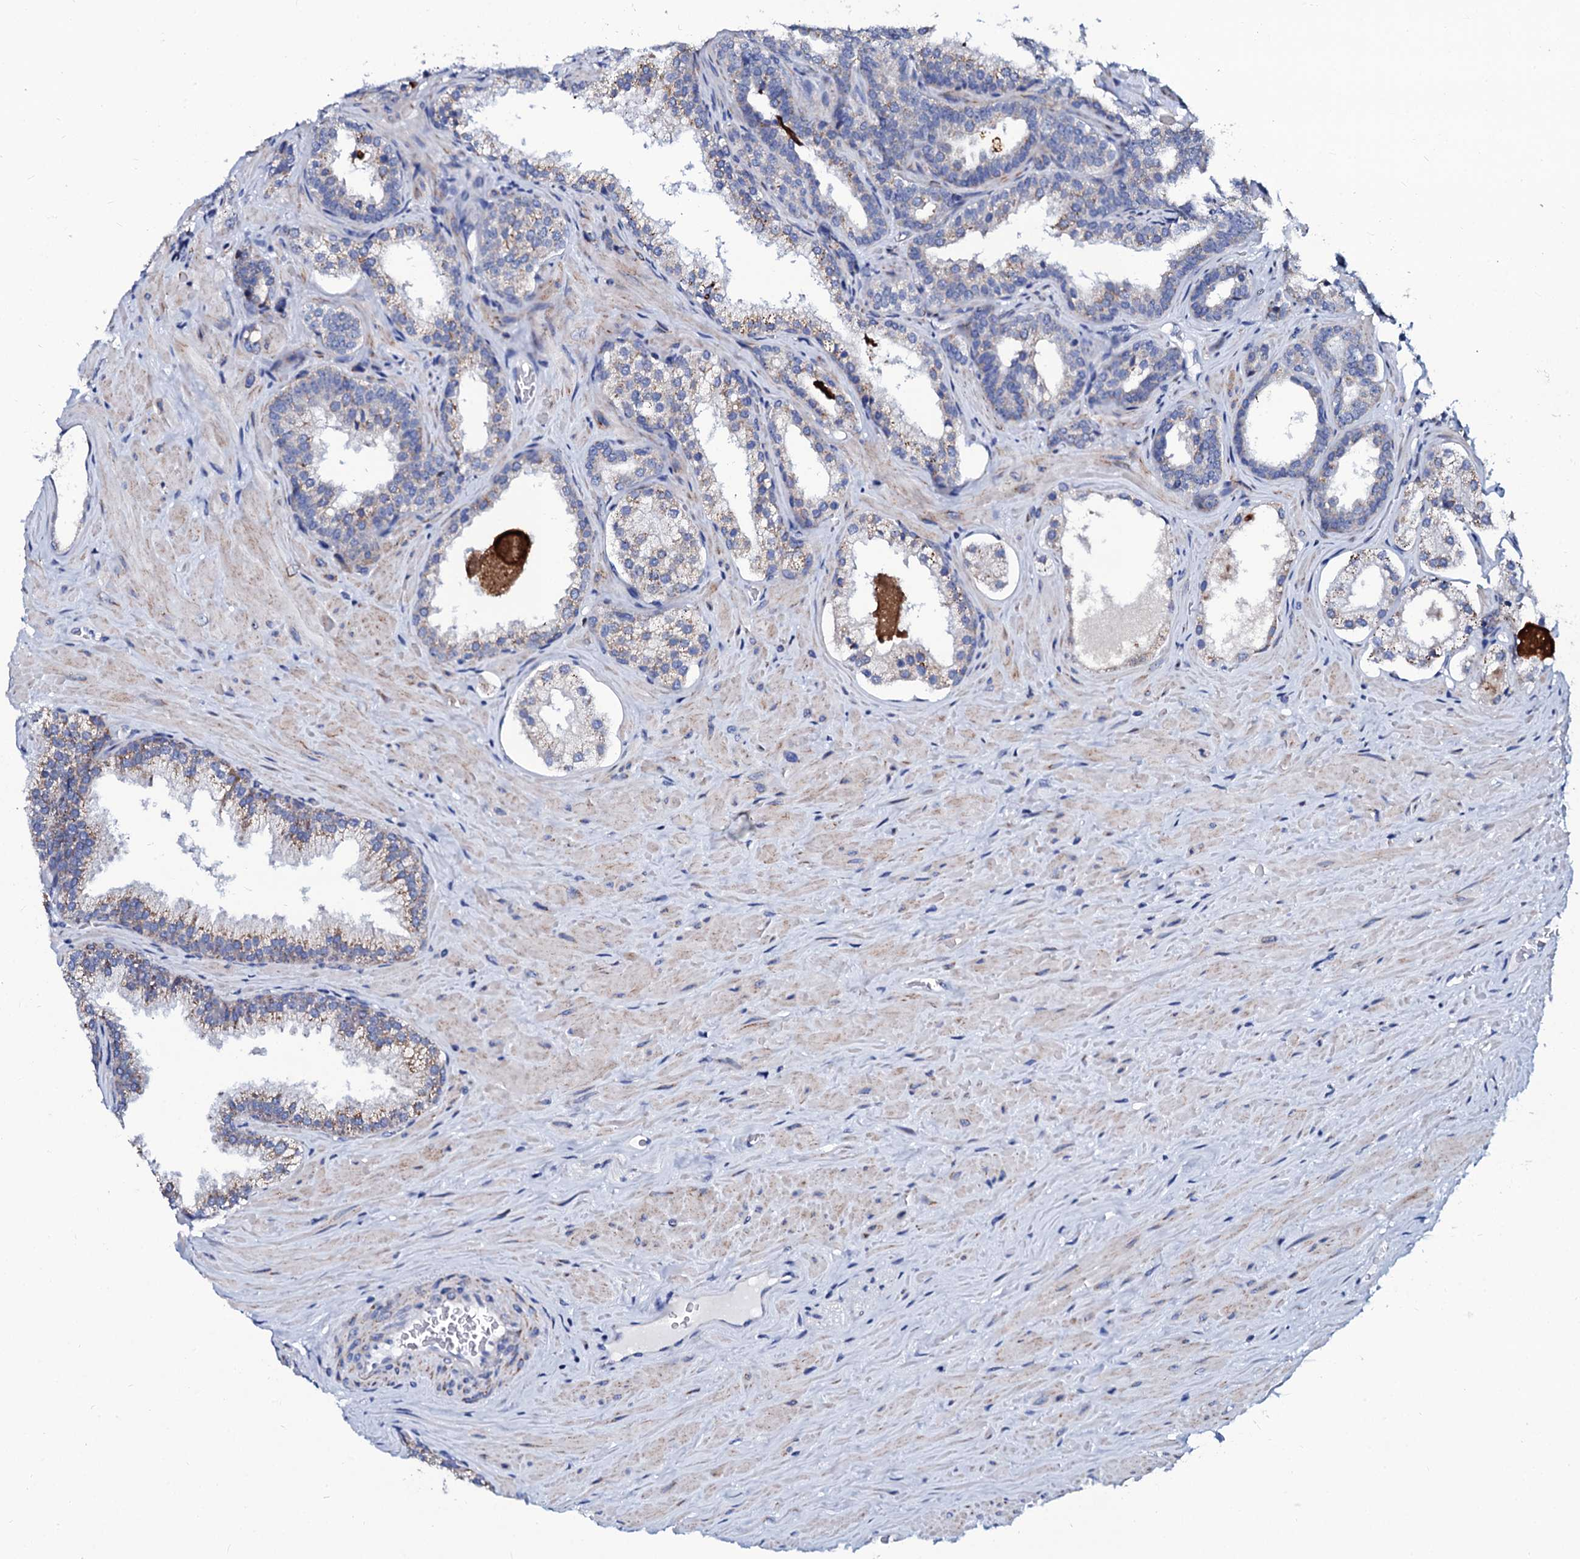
{"staining": {"intensity": "negative", "quantity": "none", "location": "none"}, "tissue": "prostate cancer", "cell_type": "Tumor cells", "image_type": "cancer", "snomed": [{"axis": "morphology", "description": "Adenocarcinoma, High grade"}, {"axis": "topography", "description": "Prostate"}], "caption": "Immunohistochemical staining of human prostate cancer reveals no significant positivity in tumor cells.", "gene": "SLC37A4", "patient": {"sex": "male", "age": 64}}